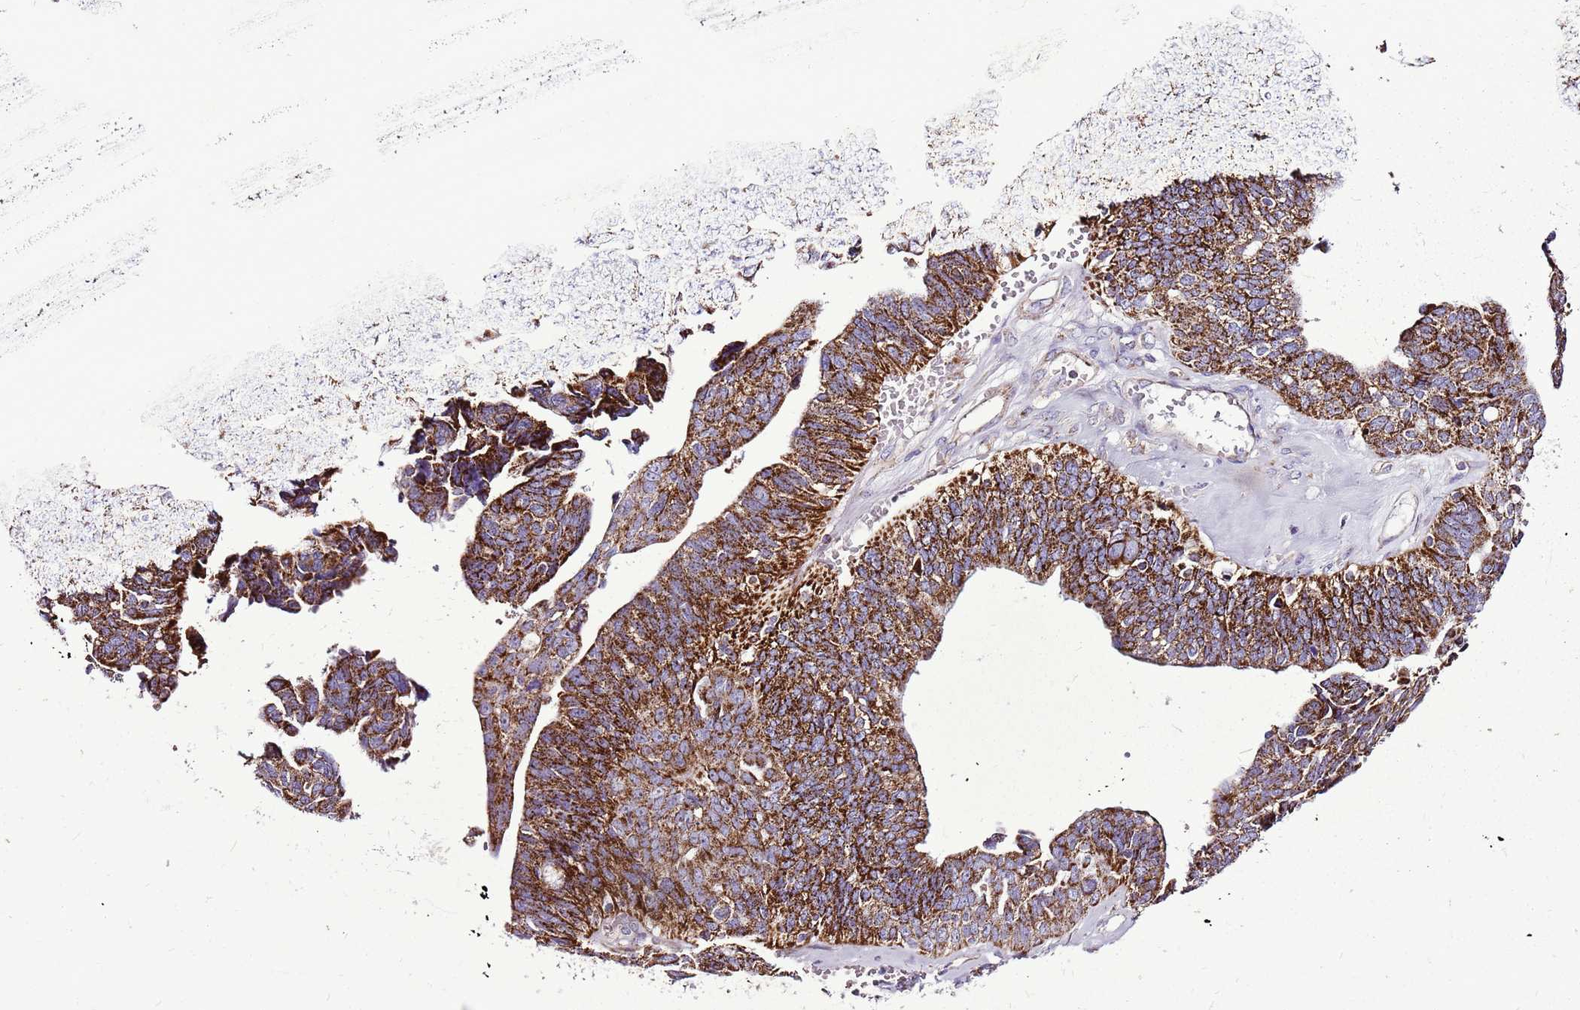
{"staining": {"intensity": "strong", "quantity": ">75%", "location": "cytoplasmic/membranous"}, "tissue": "ovarian cancer", "cell_type": "Tumor cells", "image_type": "cancer", "snomed": [{"axis": "morphology", "description": "Cystadenocarcinoma, serous, NOS"}, {"axis": "topography", "description": "Ovary"}], "caption": "A brown stain highlights strong cytoplasmic/membranous expression of a protein in ovarian serous cystadenocarcinoma tumor cells.", "gene": "GCDH", "patient": {"sex": "female", "age": 79}}